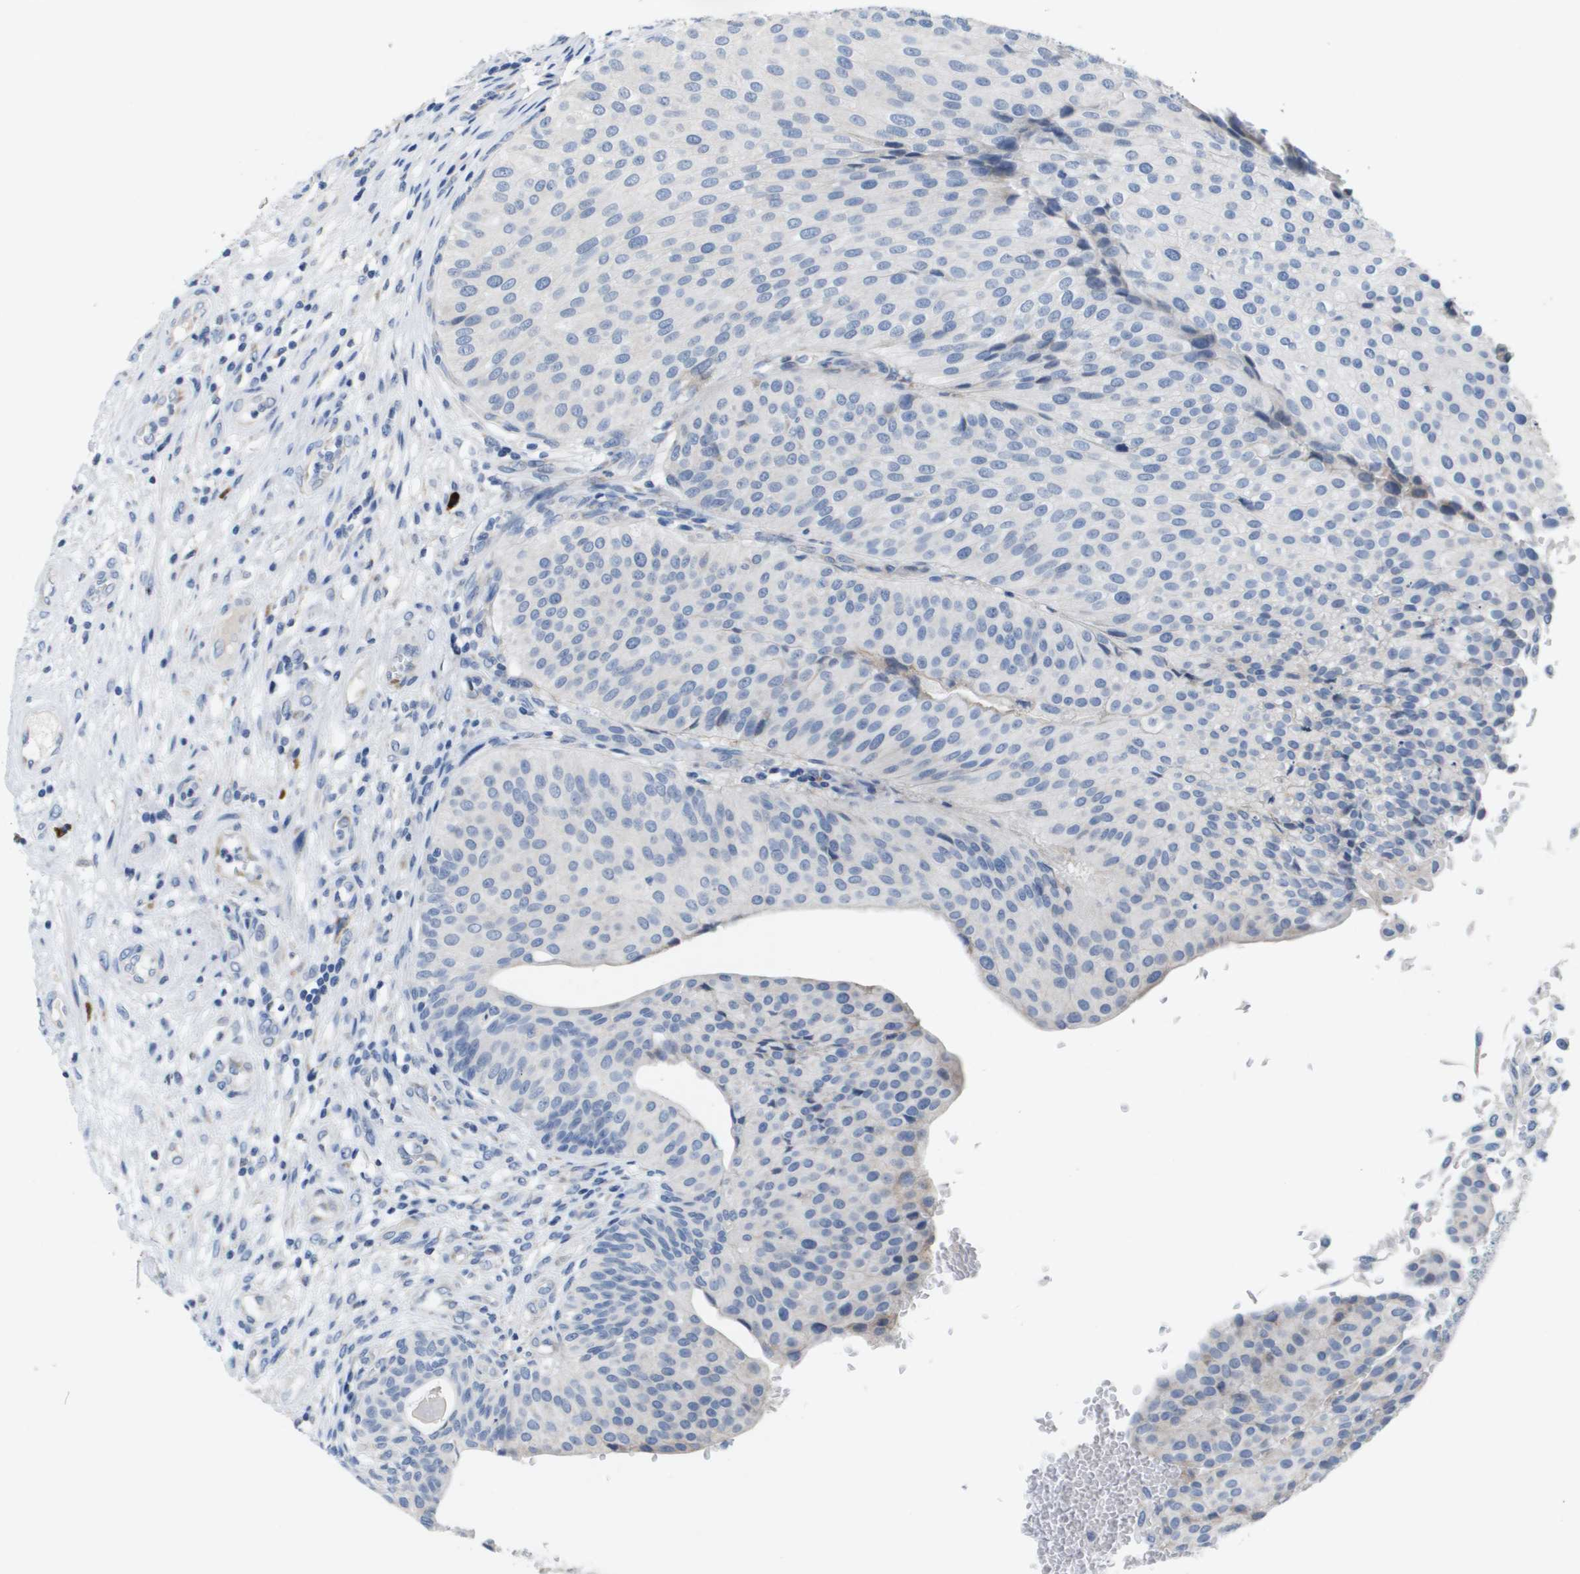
{"staining": {"intensity": "negative", "quantity": "none", "location": "none"}, "tissue": "urothelial cancer", "cell_type": "Tumor cells", "image_type": "cancer", "snomed": [{"axis": "morphology", "description": "Urothelial carcinoma, Low grade"}, {"axis": "topography", "description": "Urinary bladder"}], "caption": "Tumor cells show no significant expression in urothelial cancer.", "gene": "CD3G", "patient": {"sex": "male", "age": 67}}